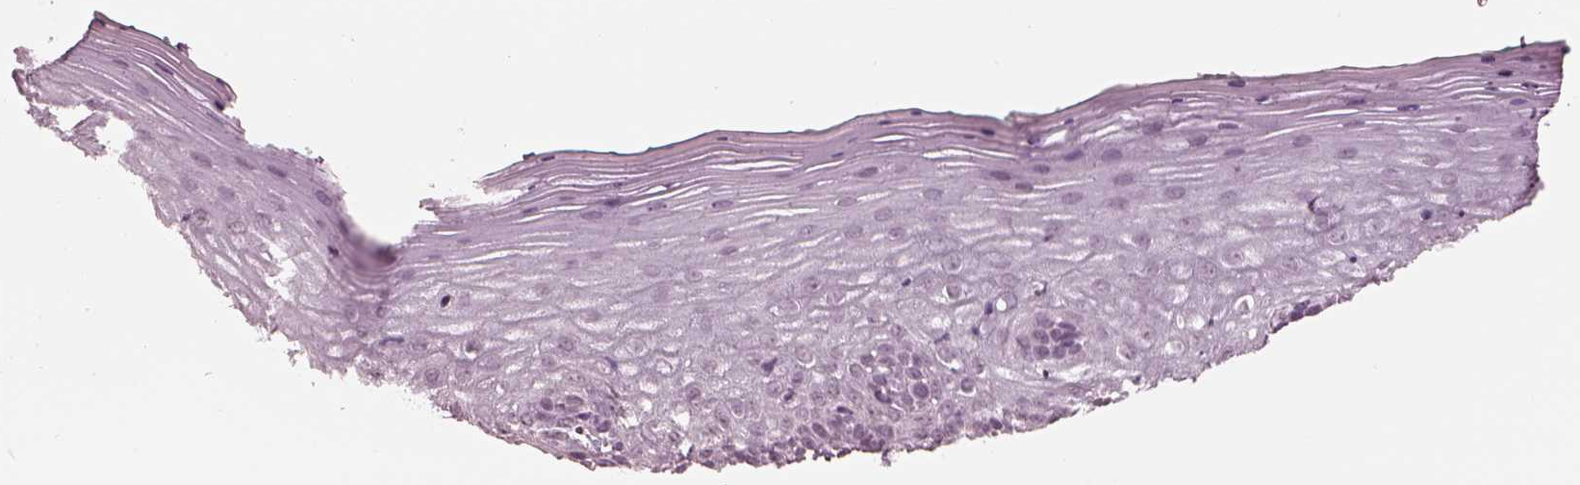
{"staining": {"intensity": "negative", "quantity": "none", "location": "none"}, "tissue": "vagina", "cell_type": "Squamous epithelial cells", "image_type": "normal", "snomed": [{"axis": "morphology", "description": "Normal tissue, NOS"}, {"axis": "topography", "description": "Vagina"}], "caption": "An image of vagina stained for a protein displays no brown staining in squamous epithelial cells. (Stains: DAB (3,3'-diaminobenzidine) IHC with hematoxylin counter stain, Microscopy: brightfield microscopy at high magnification).", "gene": "GARIN4", "patient": {"sex": "female", "age": 45}}